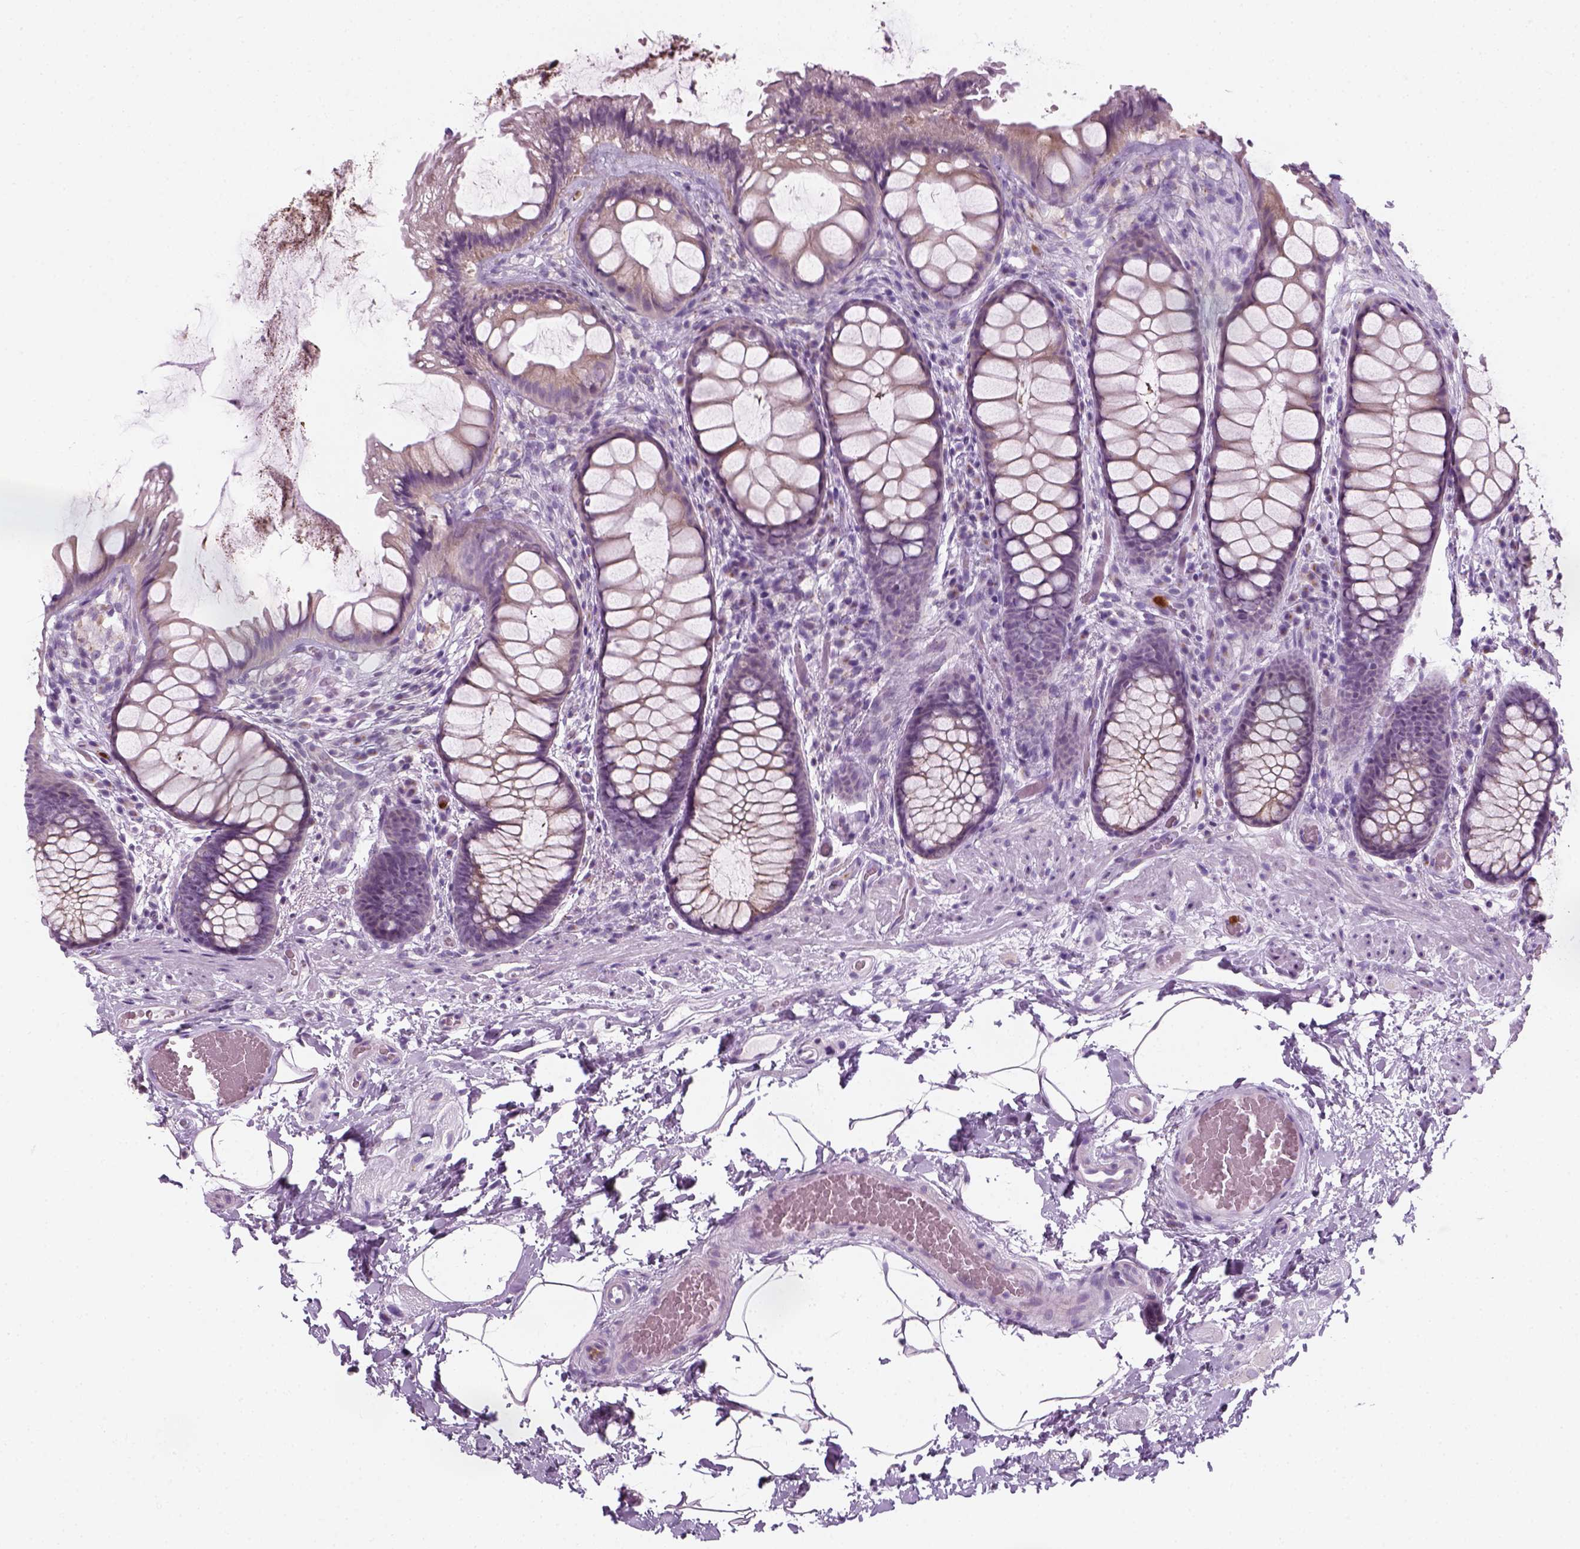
{"staining": {"intensity": "negative", "quantity": "none", "location": "none"}, "tissue": "rectum", "cell_type": "Glandular cells", "image_type": "normal", "snomed": [{"axis": "morphology", "description": "Normal tissue, NOS"}, {"axis": "topography", "description": "Rectum"}], "caption": "Immunohistochemistry of benign human rectum exhibits no staining in glandular cells.", "gene": "IL4", "patient": {"sex": "female", "age": 62}}